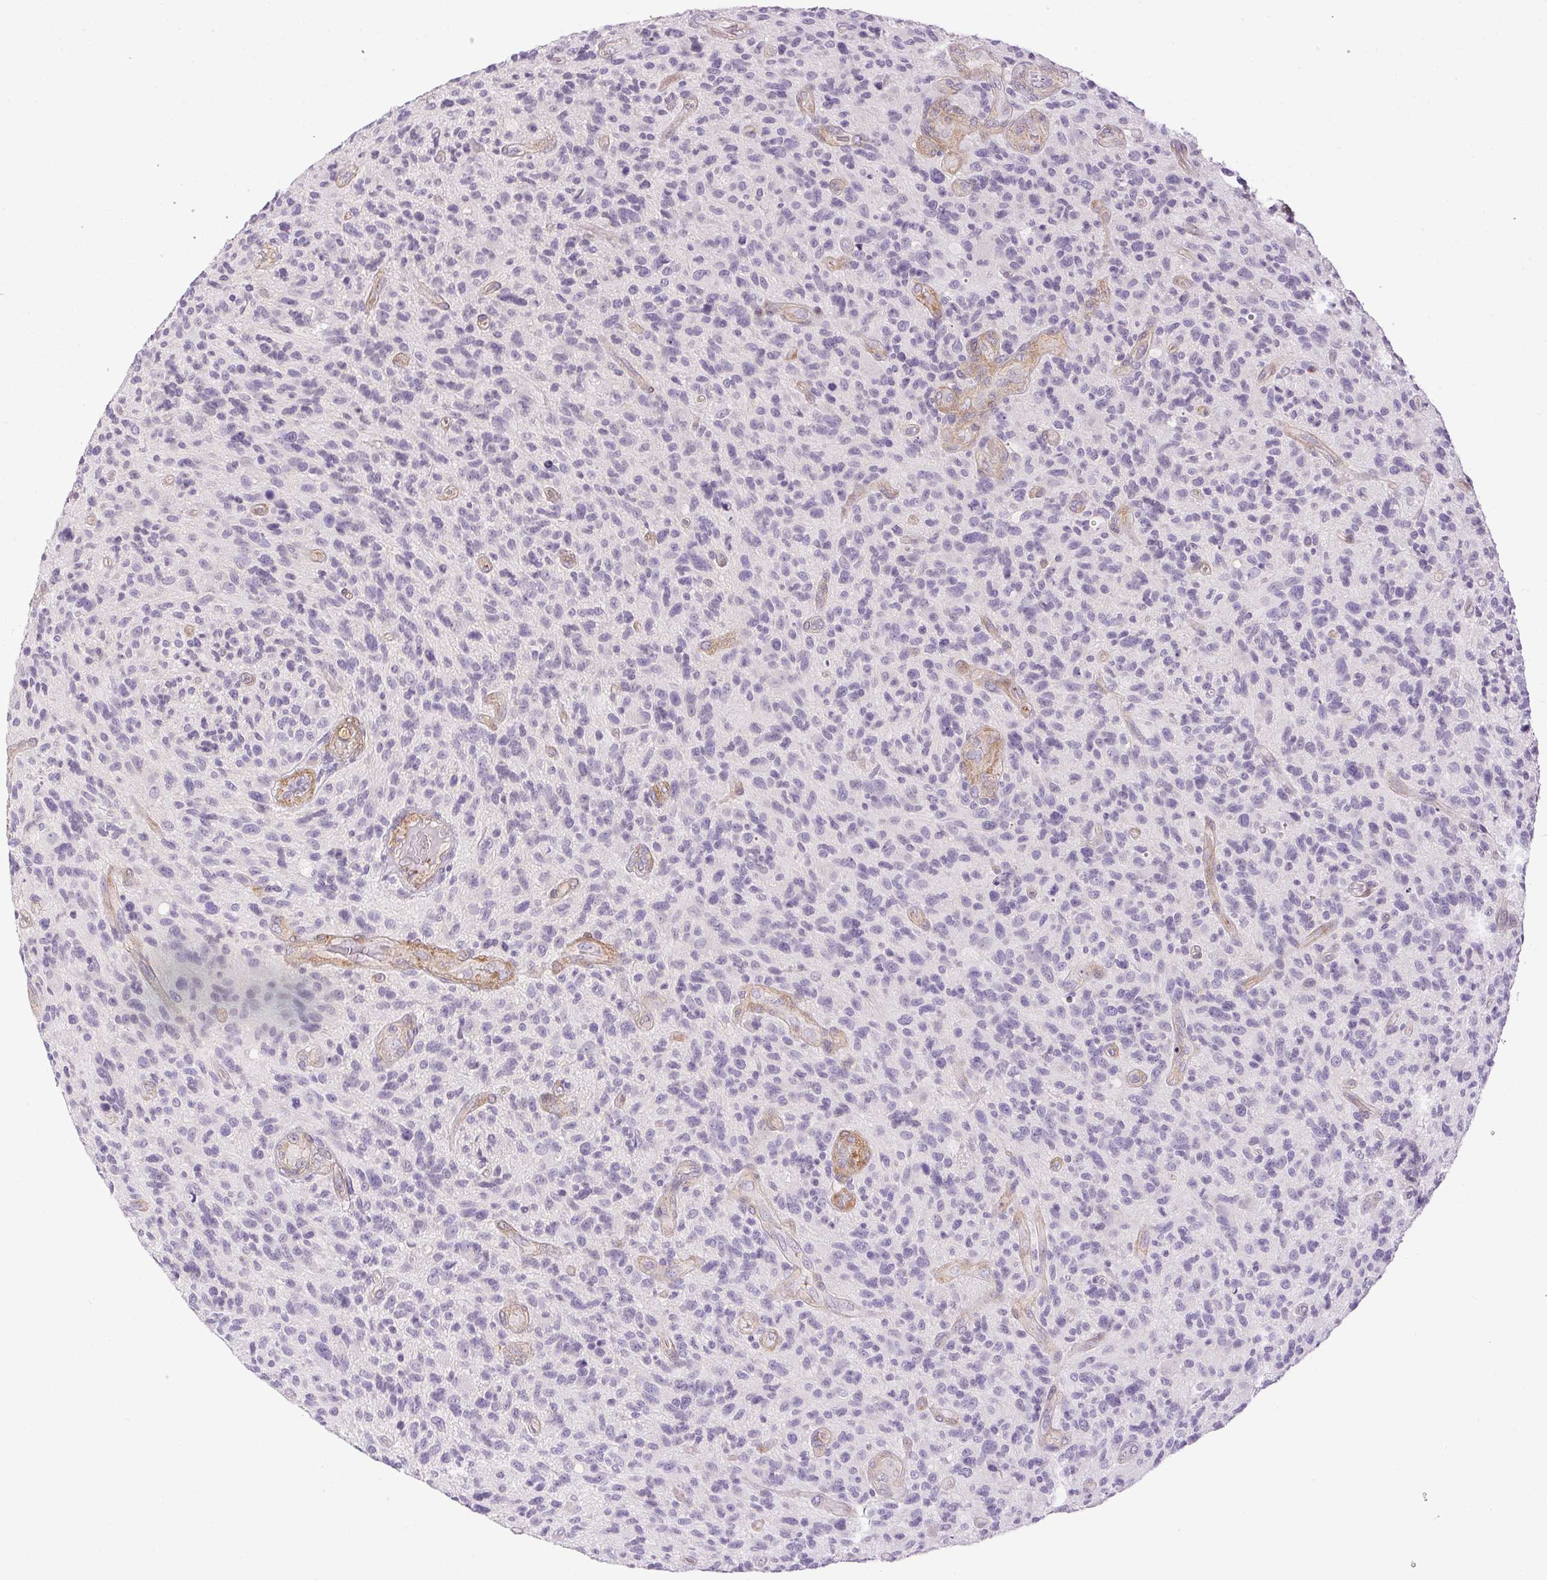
{"staining": {"intensity": "negative", "quantity": "none", "location": "none"}, "tissue": "glioma", "cell_type": "Tumor cells", "image_type": "cancer", "snomed": [{"axis": "morphology", "description": "Glioma, malignant, High grade"}, {"axis": "topography", "description": "Brain"}], "caption": "This is an immunohistochemistry image of glioma. There is no staining in tumor cells.", "gene": "PRL", "patient": {"sex": "male", "age": 47}}